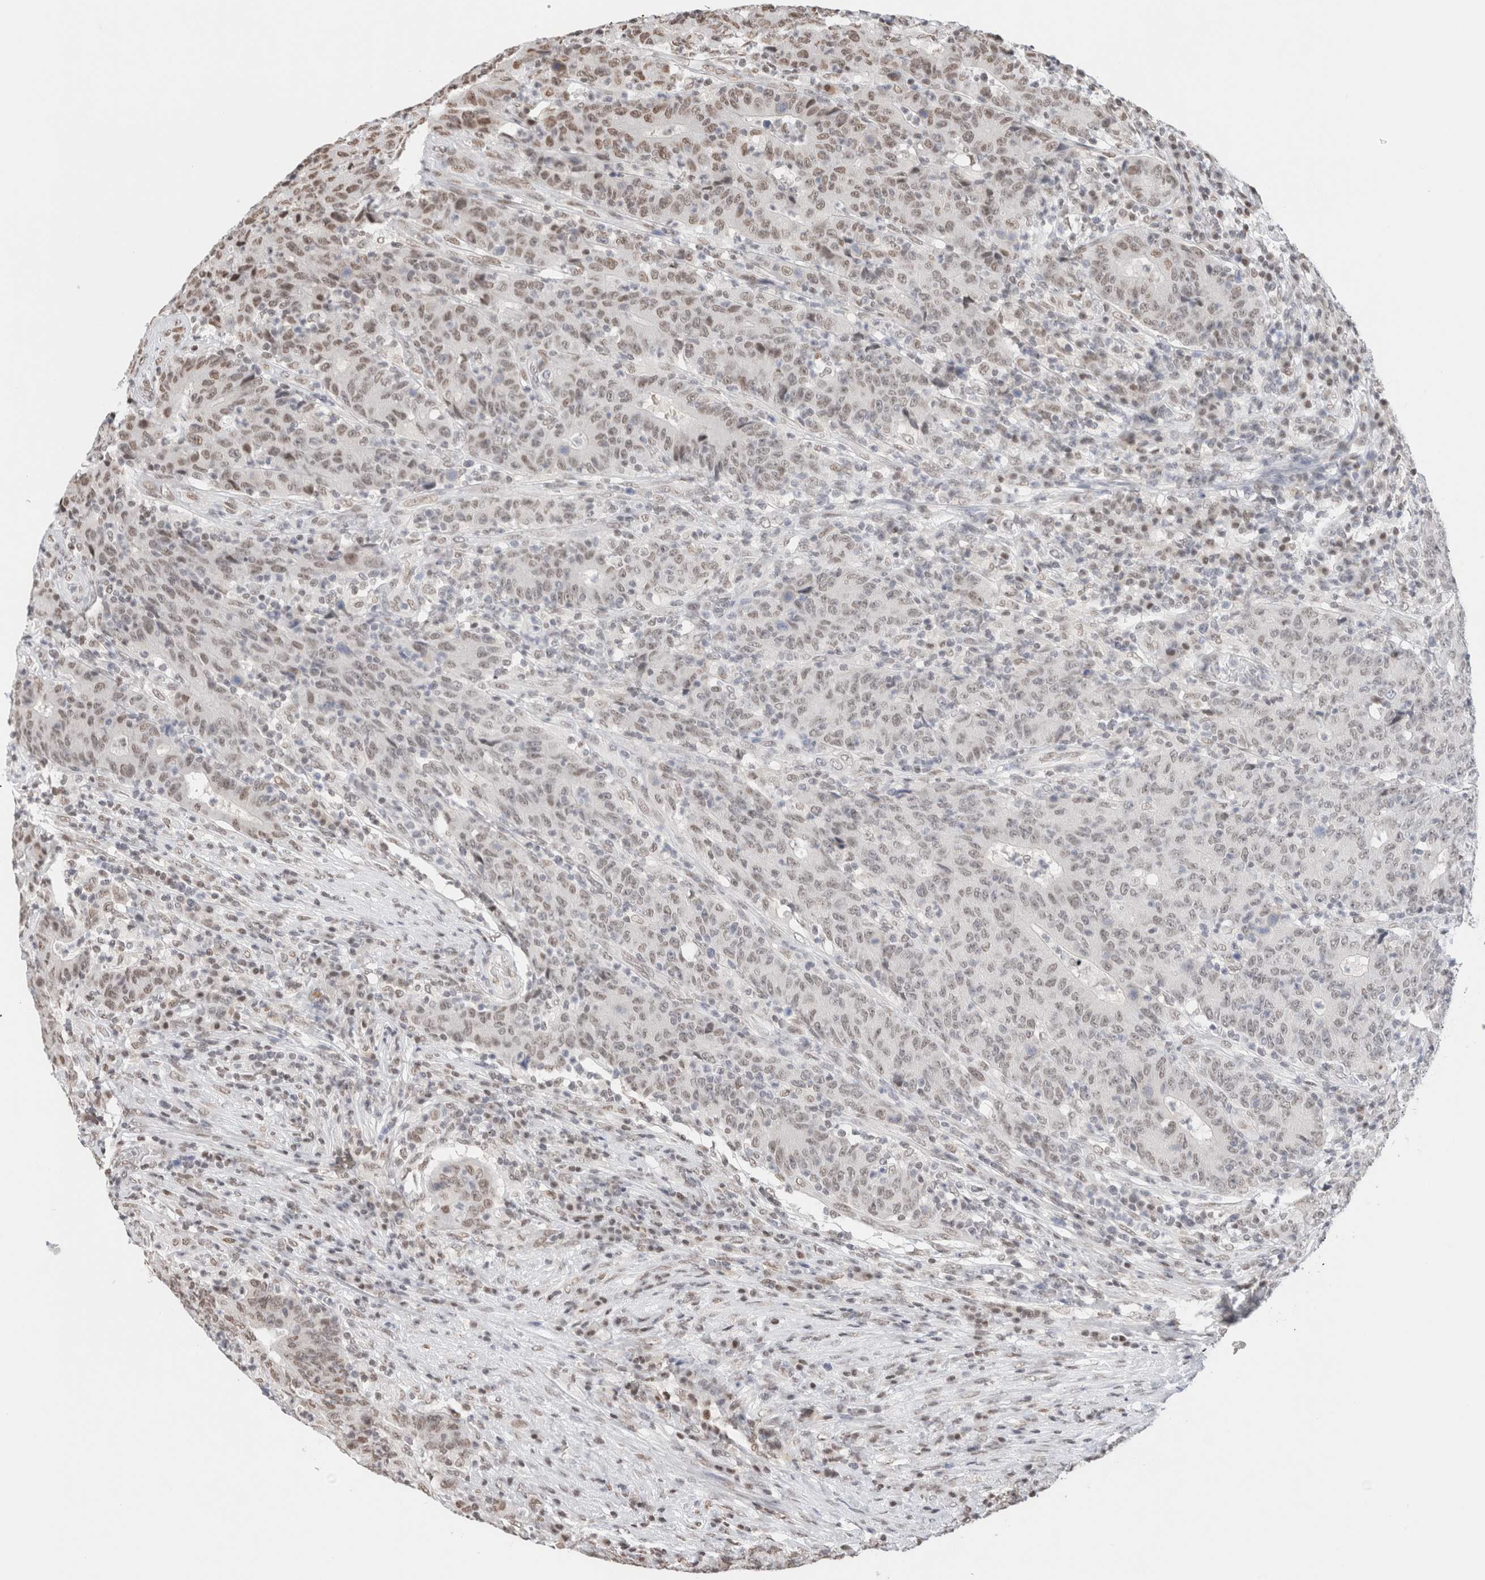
{"staining": {"intensity": "moderate", "quantity": "<25%", "location": "cytoplasmic/membranous,nuclear"}, "tissue": "colorectal cancer", "cell_type": "Tumor cells", "image_type": "cancer", "snomed": [{"axis": "morphology", "description": "Normal tissue, NOS"}, {"axis": "morphology", "description": "Adenocarcinoma, NOS"}, {"axis": "topography", "description": "Colon"}], "caption": "Immunohistochemical staining of colorectal cancer (adenocarcinoma) exhibits low levels of moderate cytoplasmic/membranous and nuclear protein staining in about <25% of tumor cells. The protein is stained brown, and the nuclei are stained in blue (DAB IHC with brightfield microscopy, high magnification).", "gene": "SUPT3H", "patient": {"sex": "female", "age": 75}}